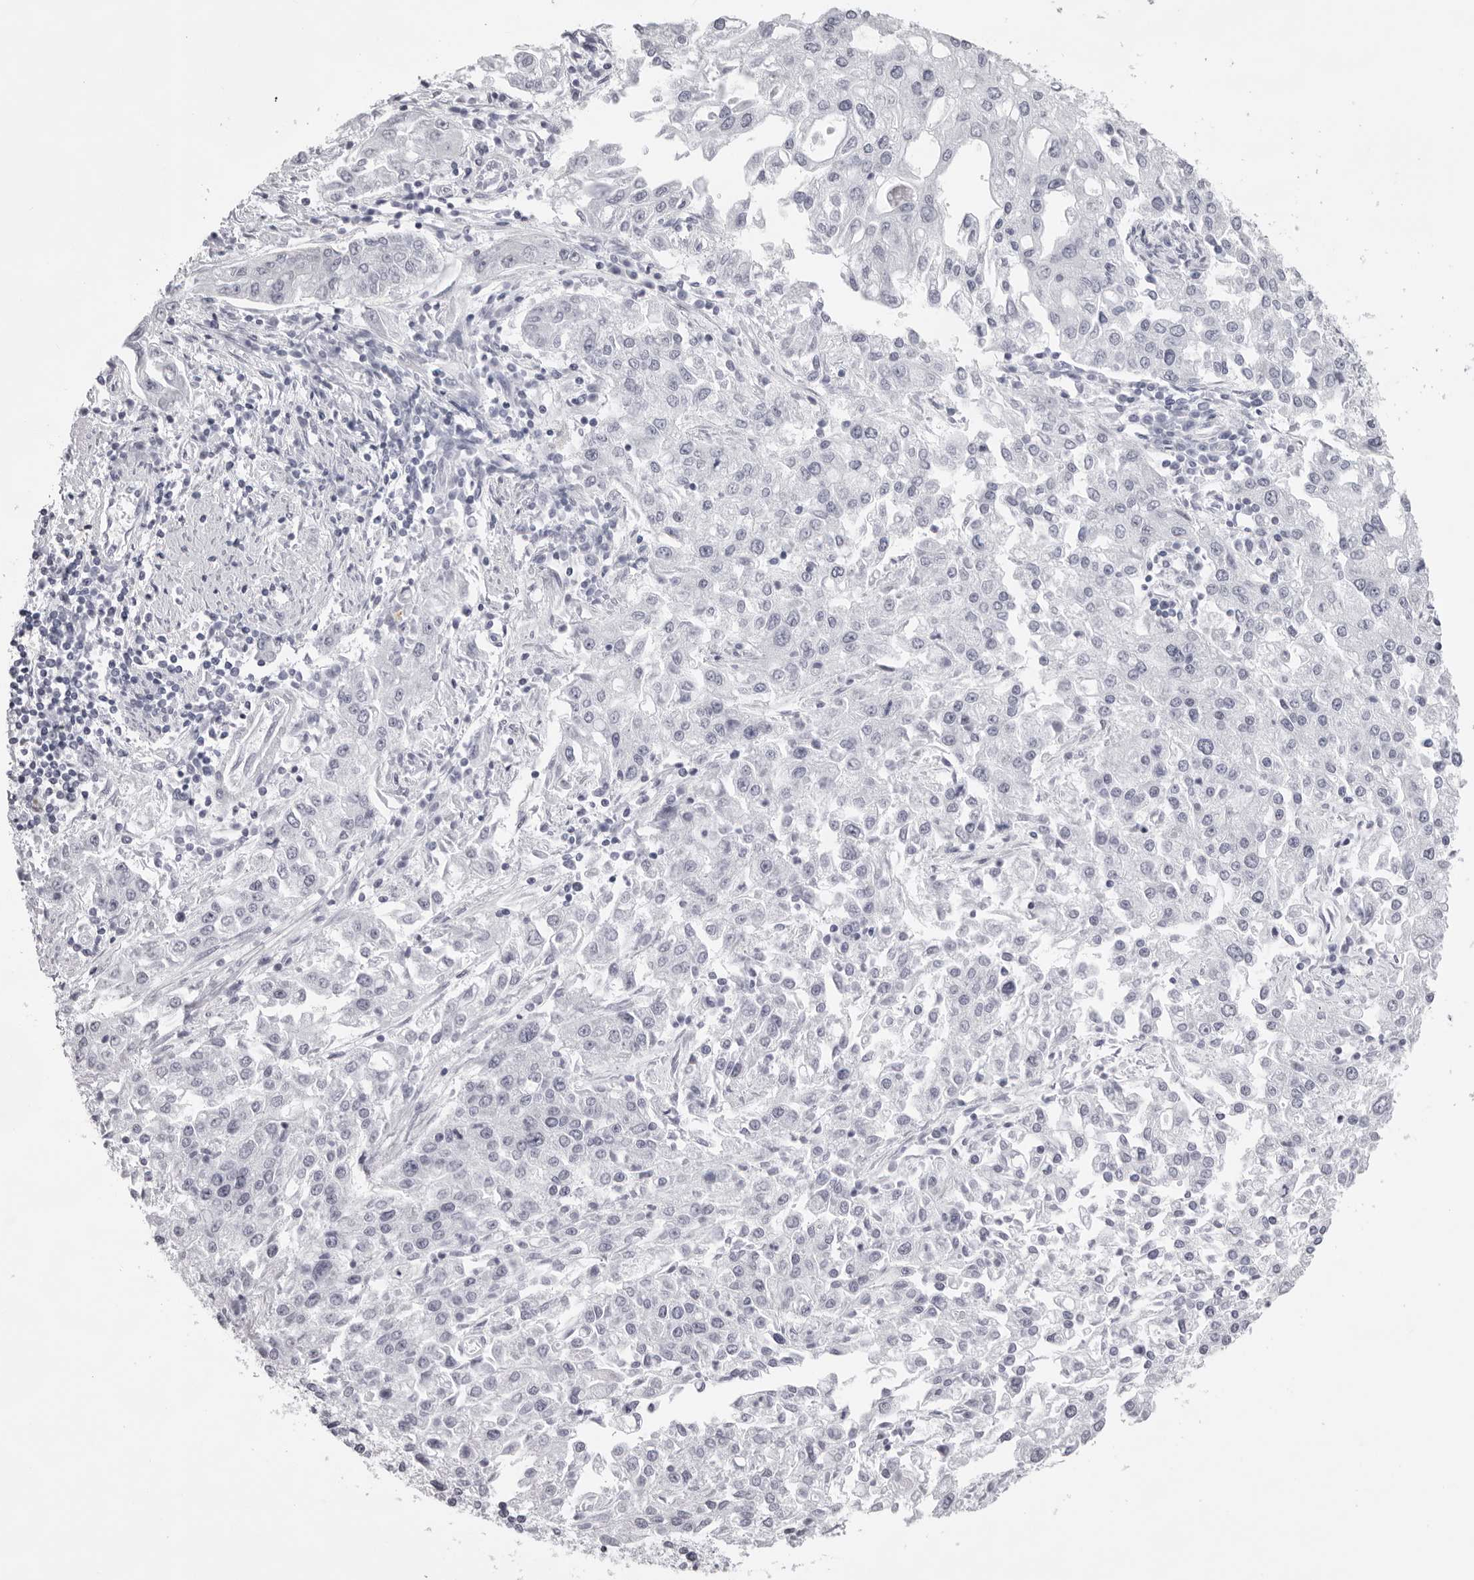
{"staining": {"intensity": "negative", "quantity": "none", "location": "none"}, "tissue": "endometrial cancer", "cell_type": "Tumor cells", "image_type": "cancer", "snomed": [{"axis": "morphology", "description": "Adenocarcinoma, NOS"}, {"axis": "topography", "description": "Endometrium"}], "caption": "High power microscopy histopathology image of an immunohistochemistry image of endometrial cancer (adenocarcinoma), revealing no significant positivity in tumor cells.", "gene": "SMIM2", "patient": {"sex": "female", "age": 49}}